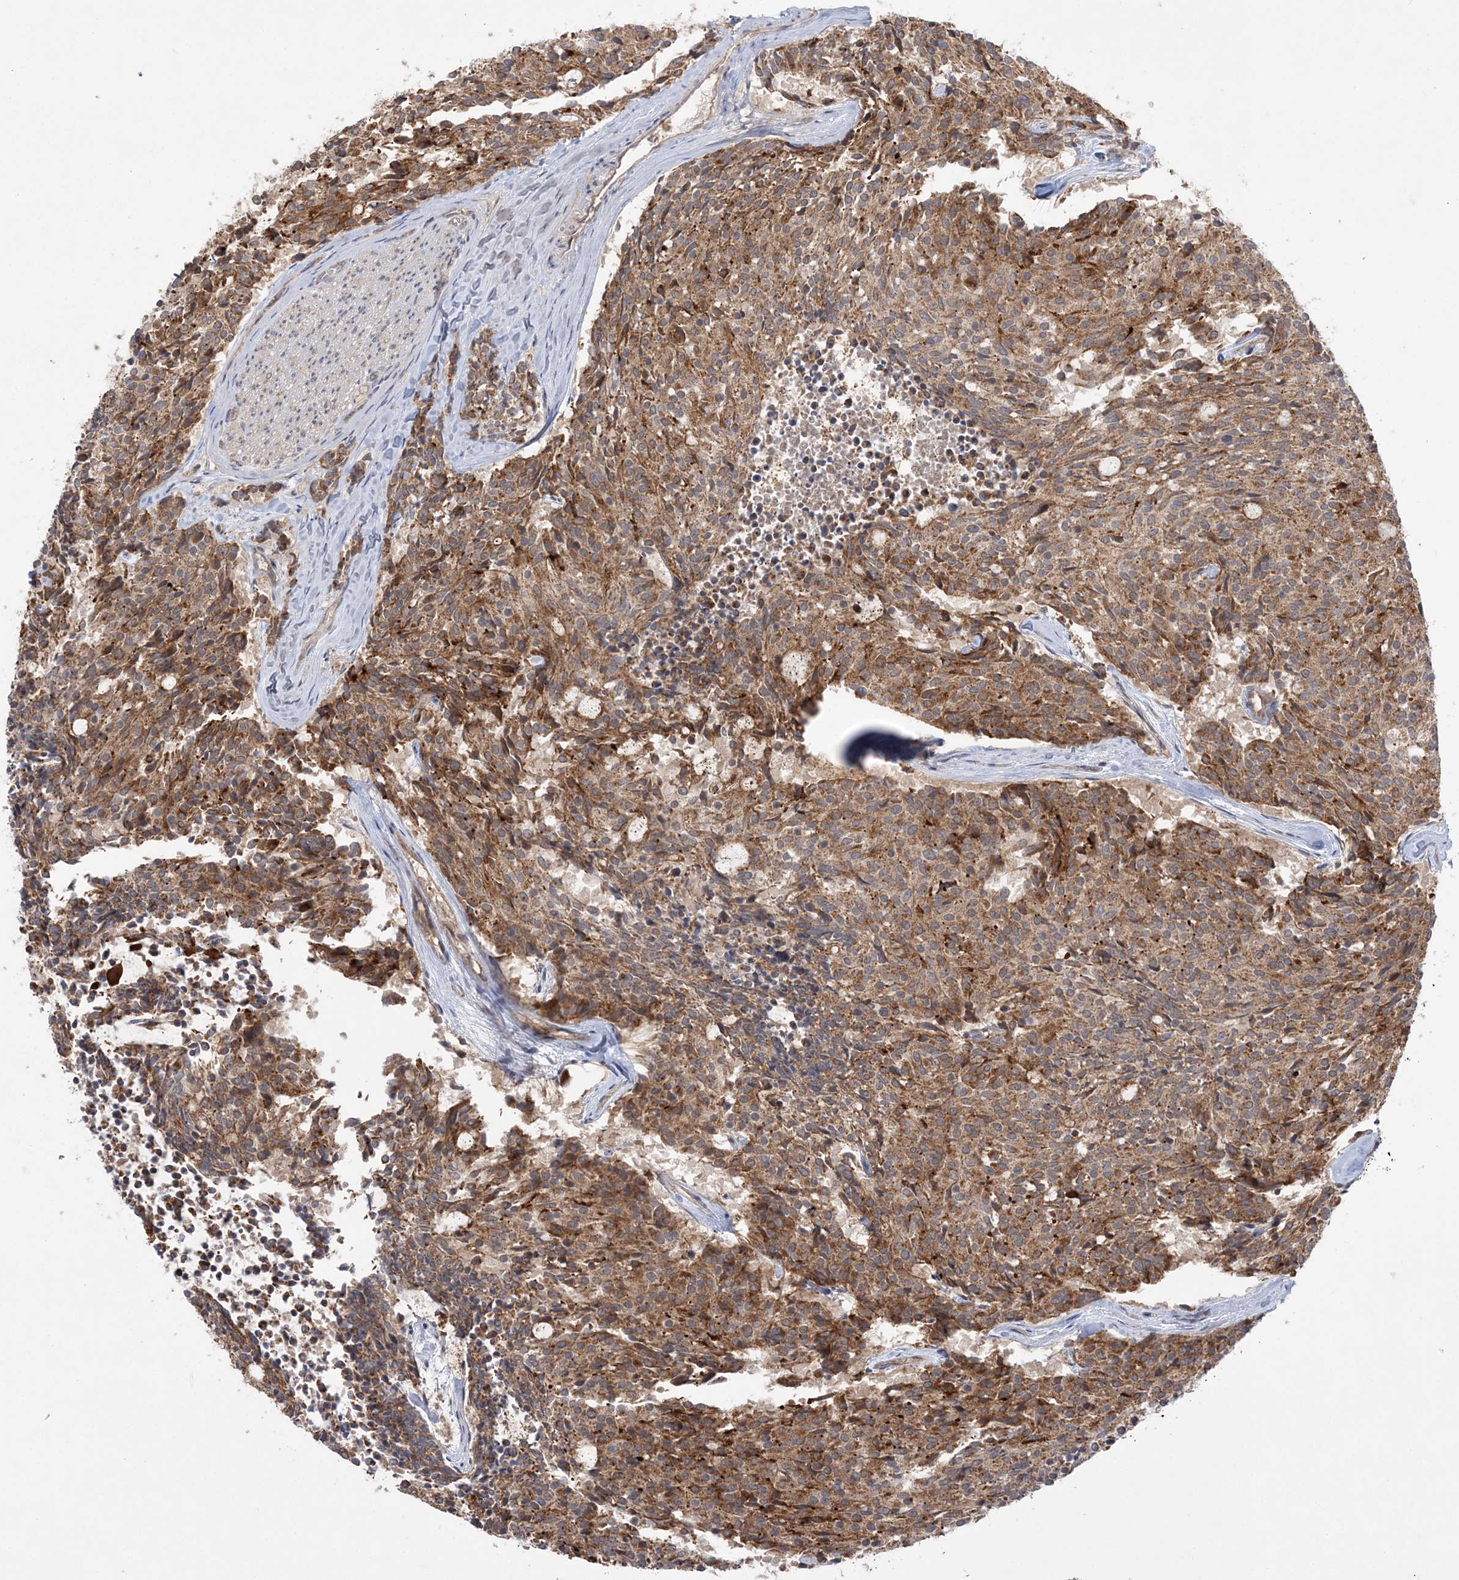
{"staining": {"intensity": "moderate", "quantity": ">75%", "location": "cytoplasmic/membranous"}, "tissue": "carcinoid", "cell_type": "Tumor cells", "image_type": "cancer", "snomed": [{"axis": "morphology", "description": "Carcinoid, malignant, NOS"}, {"axis": "topography", "description": "Pancreas"}], "caption": "Immunohistochemistry (IHC) image of neoplastic tissue: carcinoid stained using immunohistochemistry exhibits medium levels of moderate protein expression localized specifically in the cytoplasmic/membranous of tumor cells, appearing as a cytoplasmic/membranous brown color.", "gene": "MMADHC", "patient": {"sex": "female", "age": 54}}